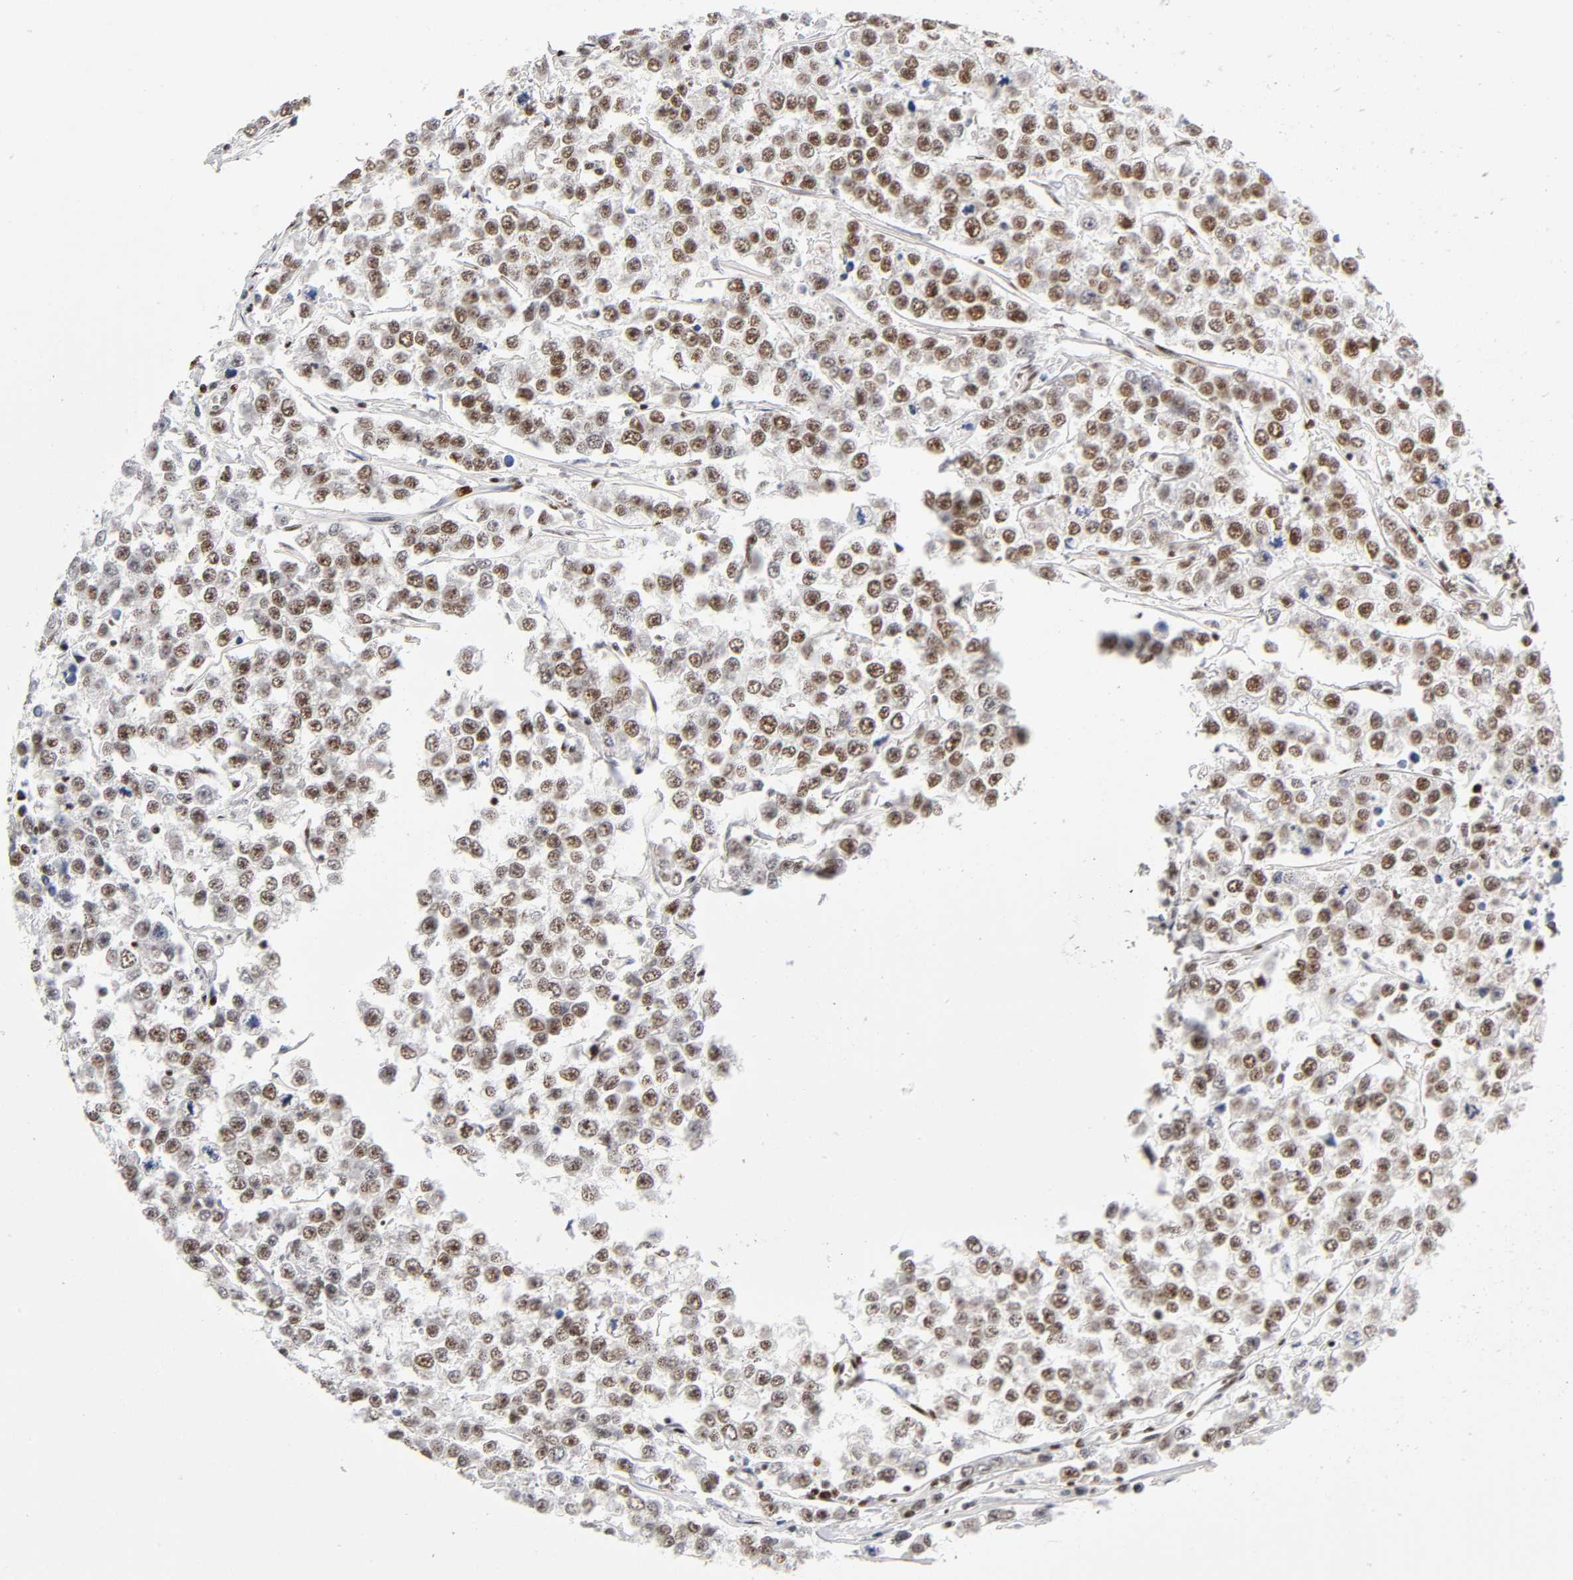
{"staining": {"intensity": "moderate", "quantity": ">75%", "location": "nuclear"}, "tissue": "testis cancer", "cell_type": "Tumor cells", "image_type": "cancer", "snomed": [{"axis": "morphology", "description": "Seminoma, NOS"}, {"axis": "morphology", "description": "Carcinoma, Embryonal, NOS"}, {"axis": "topography", "description": "Testis"}], "caption": "Human testis seminoma stained with a brown dye exhibits moderate nuclear positive positivity in approximately >75% of tumor cells.", "gene": "SP3", "patient": {"sex": "male", "age": 52}}